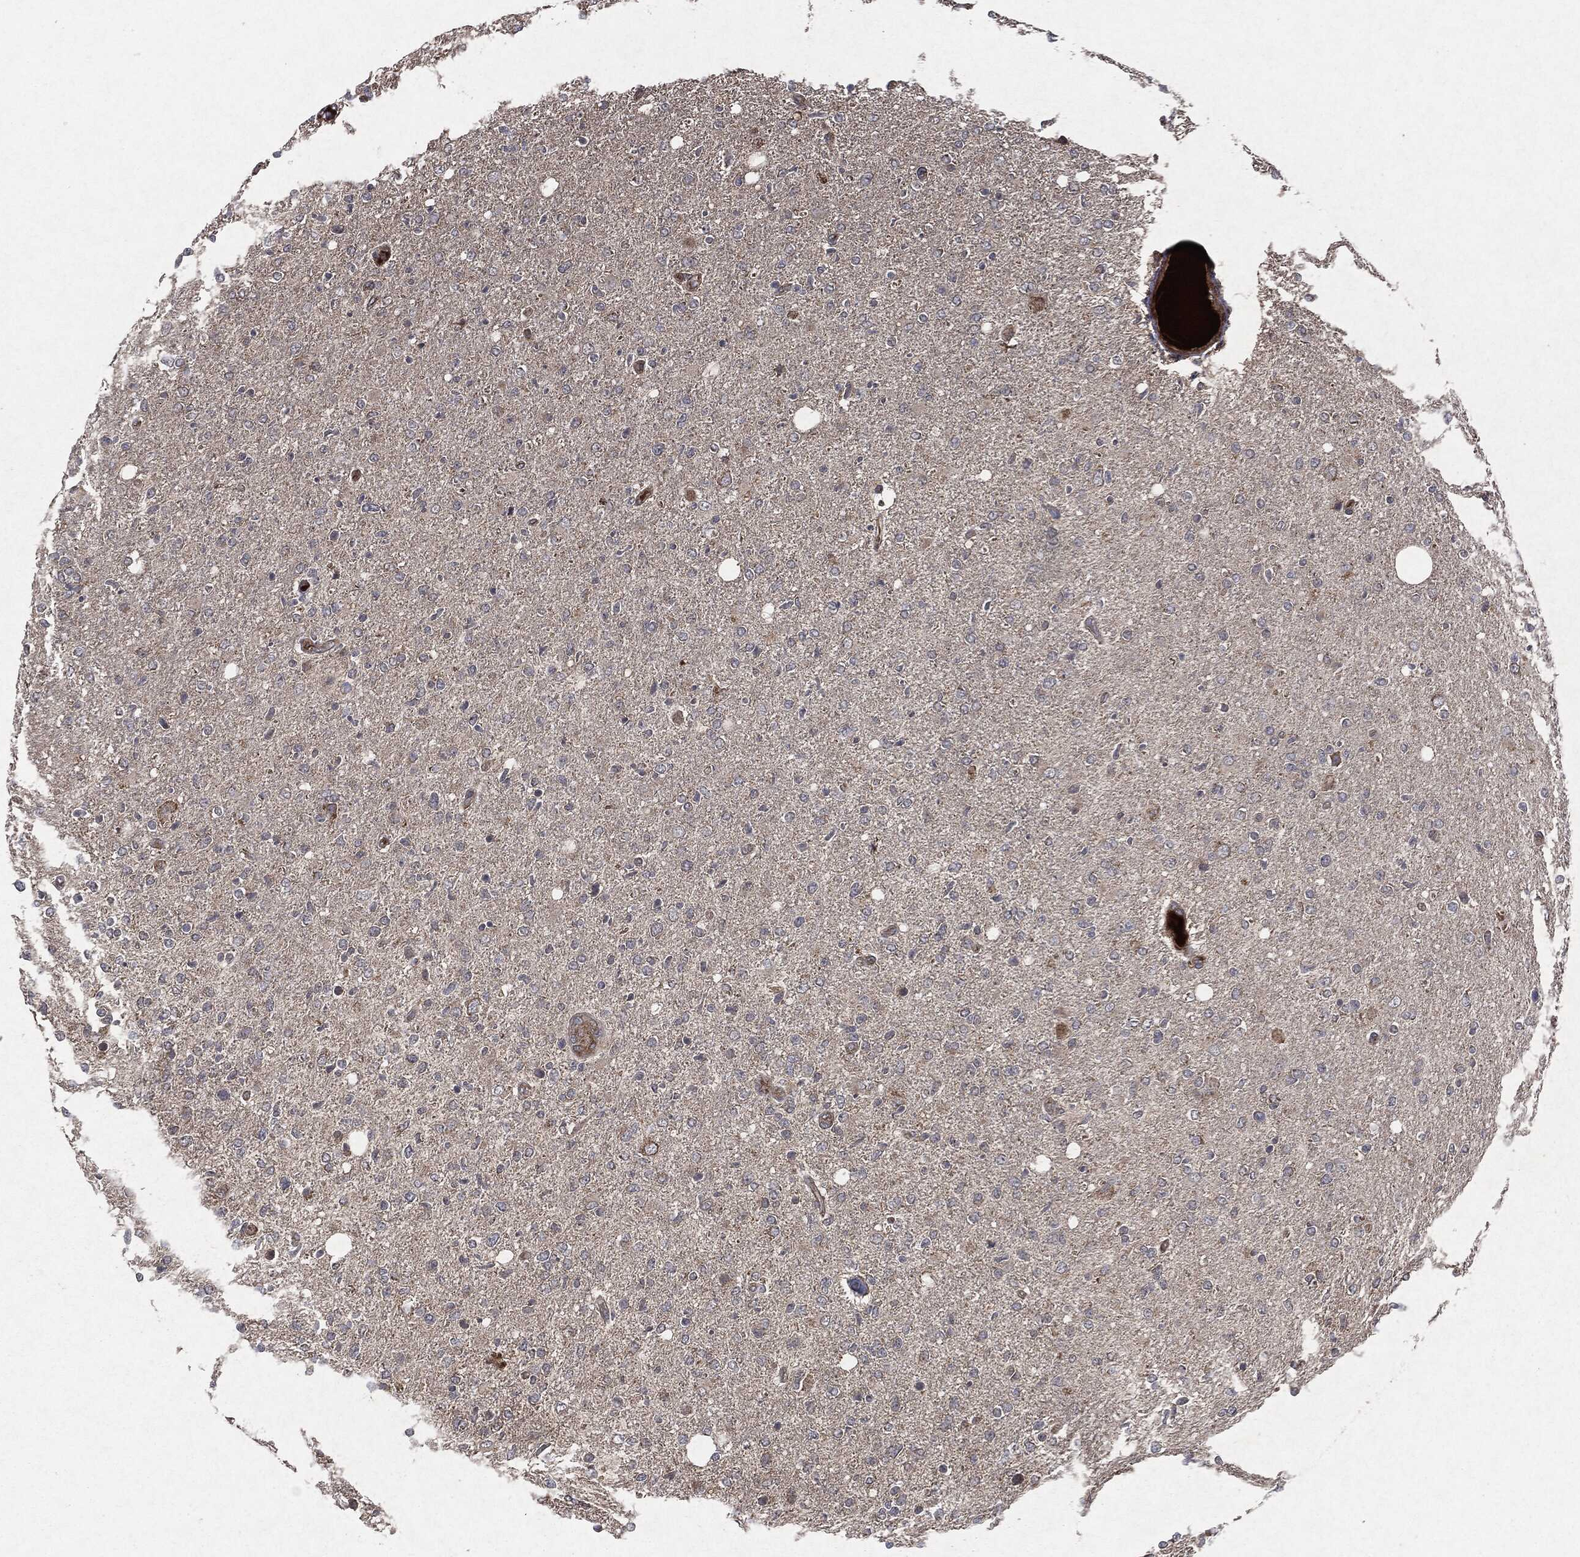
{"staining": {"intensity": "negative", "quantity": "none", "location": "none"}, "tissue": "glioma", "cell_type": "Tumor cells", "image_type": "cancer", "snomed": [{"axis": "morphology", "description": "Glioma, malignant, High grade"}, {"axis": "topography", "description": "Cerebral cortex"}], "caption": "There is no significant positivity in tumor cells of malignant high-grade glioma.", "gene": "RAF1", "patient": {"sex": "male", "age": 70}}